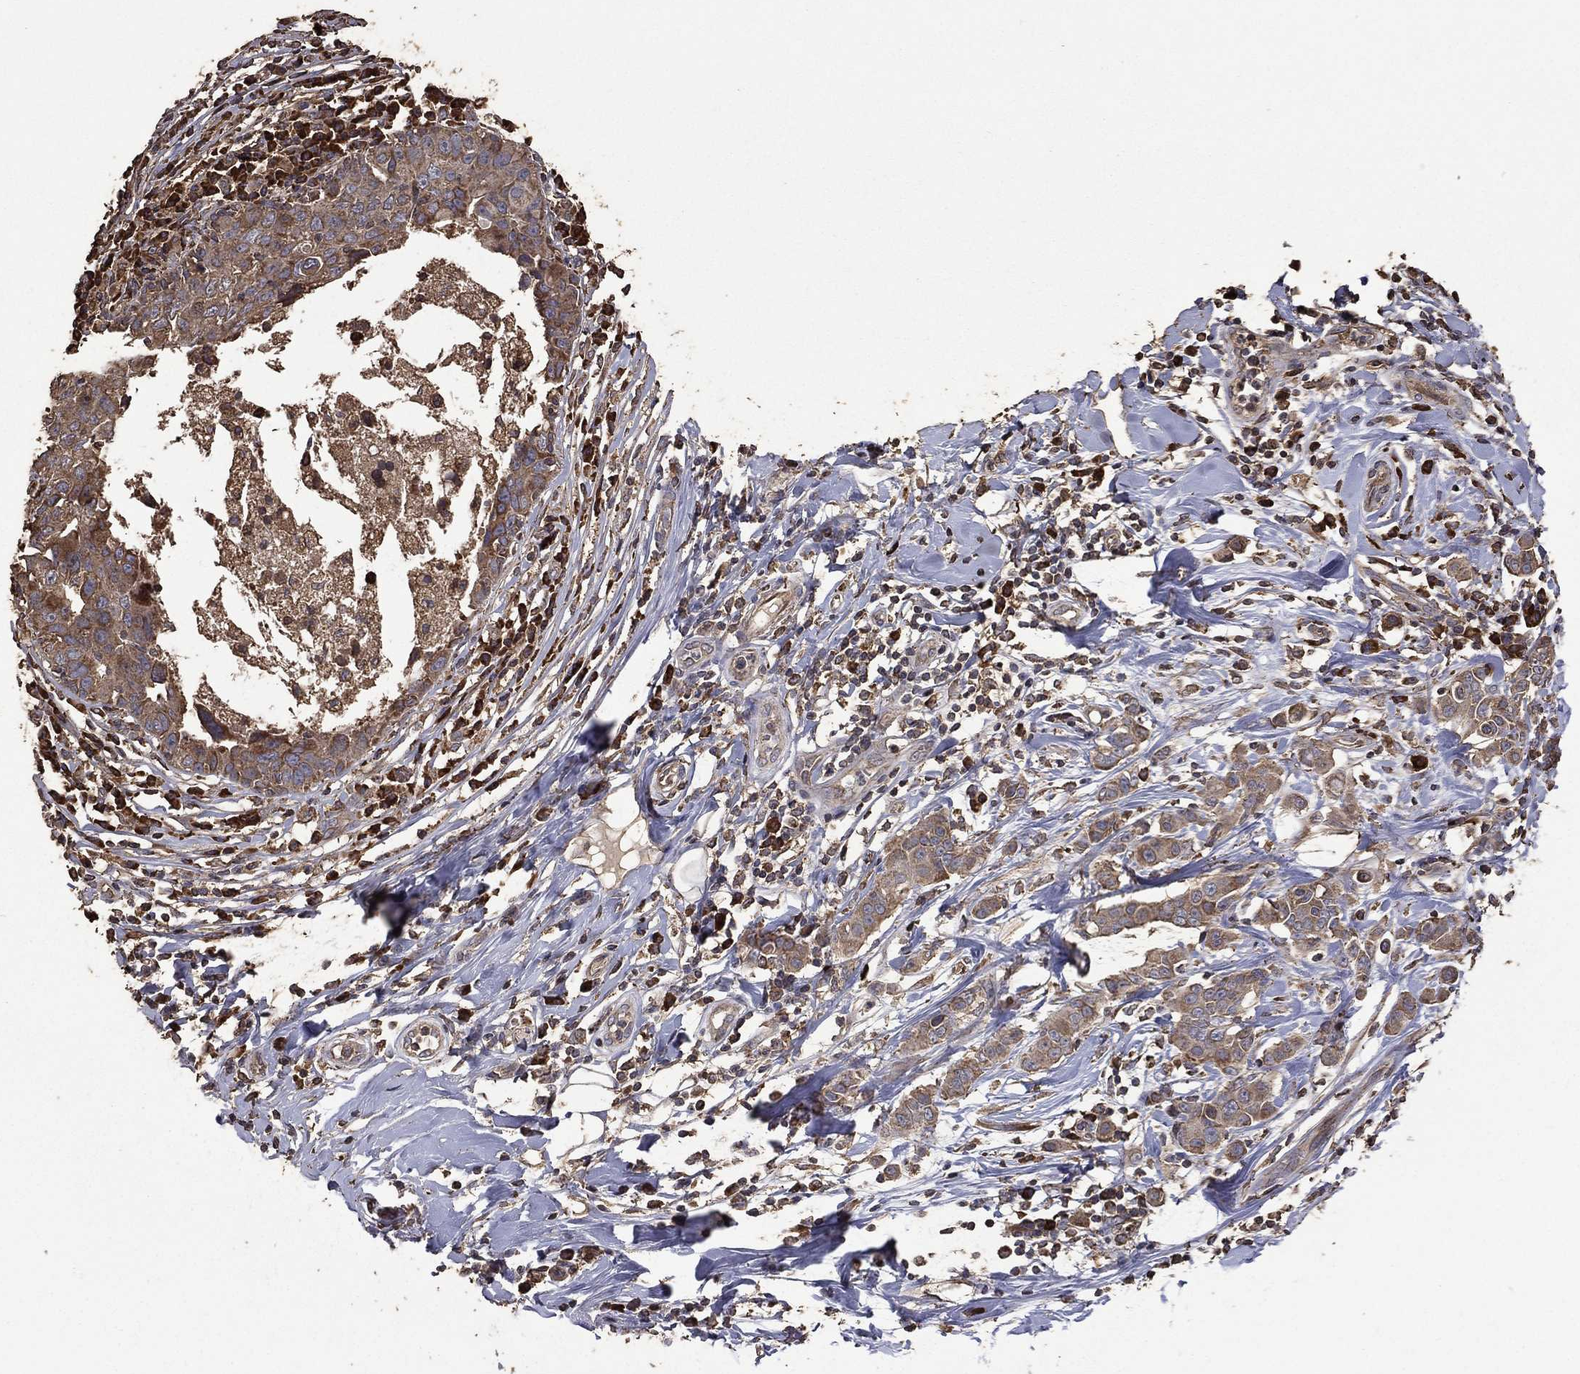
{"staining": {"intensity": "moderate", "quantity": ">75%", "location": "cytoplasmic/membranous"}, "tissue": "breast cancer", "cell_type": "Tumor cells", "image_type": "cancer", "snomed": [{"axis": "morphology", "description": "Duct carcinoma"}, {"axis": "topography", "description": "Breast"}], "caption": "IHC photomicrograph of neoplastic tissue: human breast cancer stained using immunohistochemistry (IHC) shows medium levels of moderate protein expression localized specifically in the cytoplasmic/membranous of tumor cells, appearing as a cytoplasmic/membranous brown color.", "gene": "METTL27", "patient": {"sex": "female", "age": 27}}